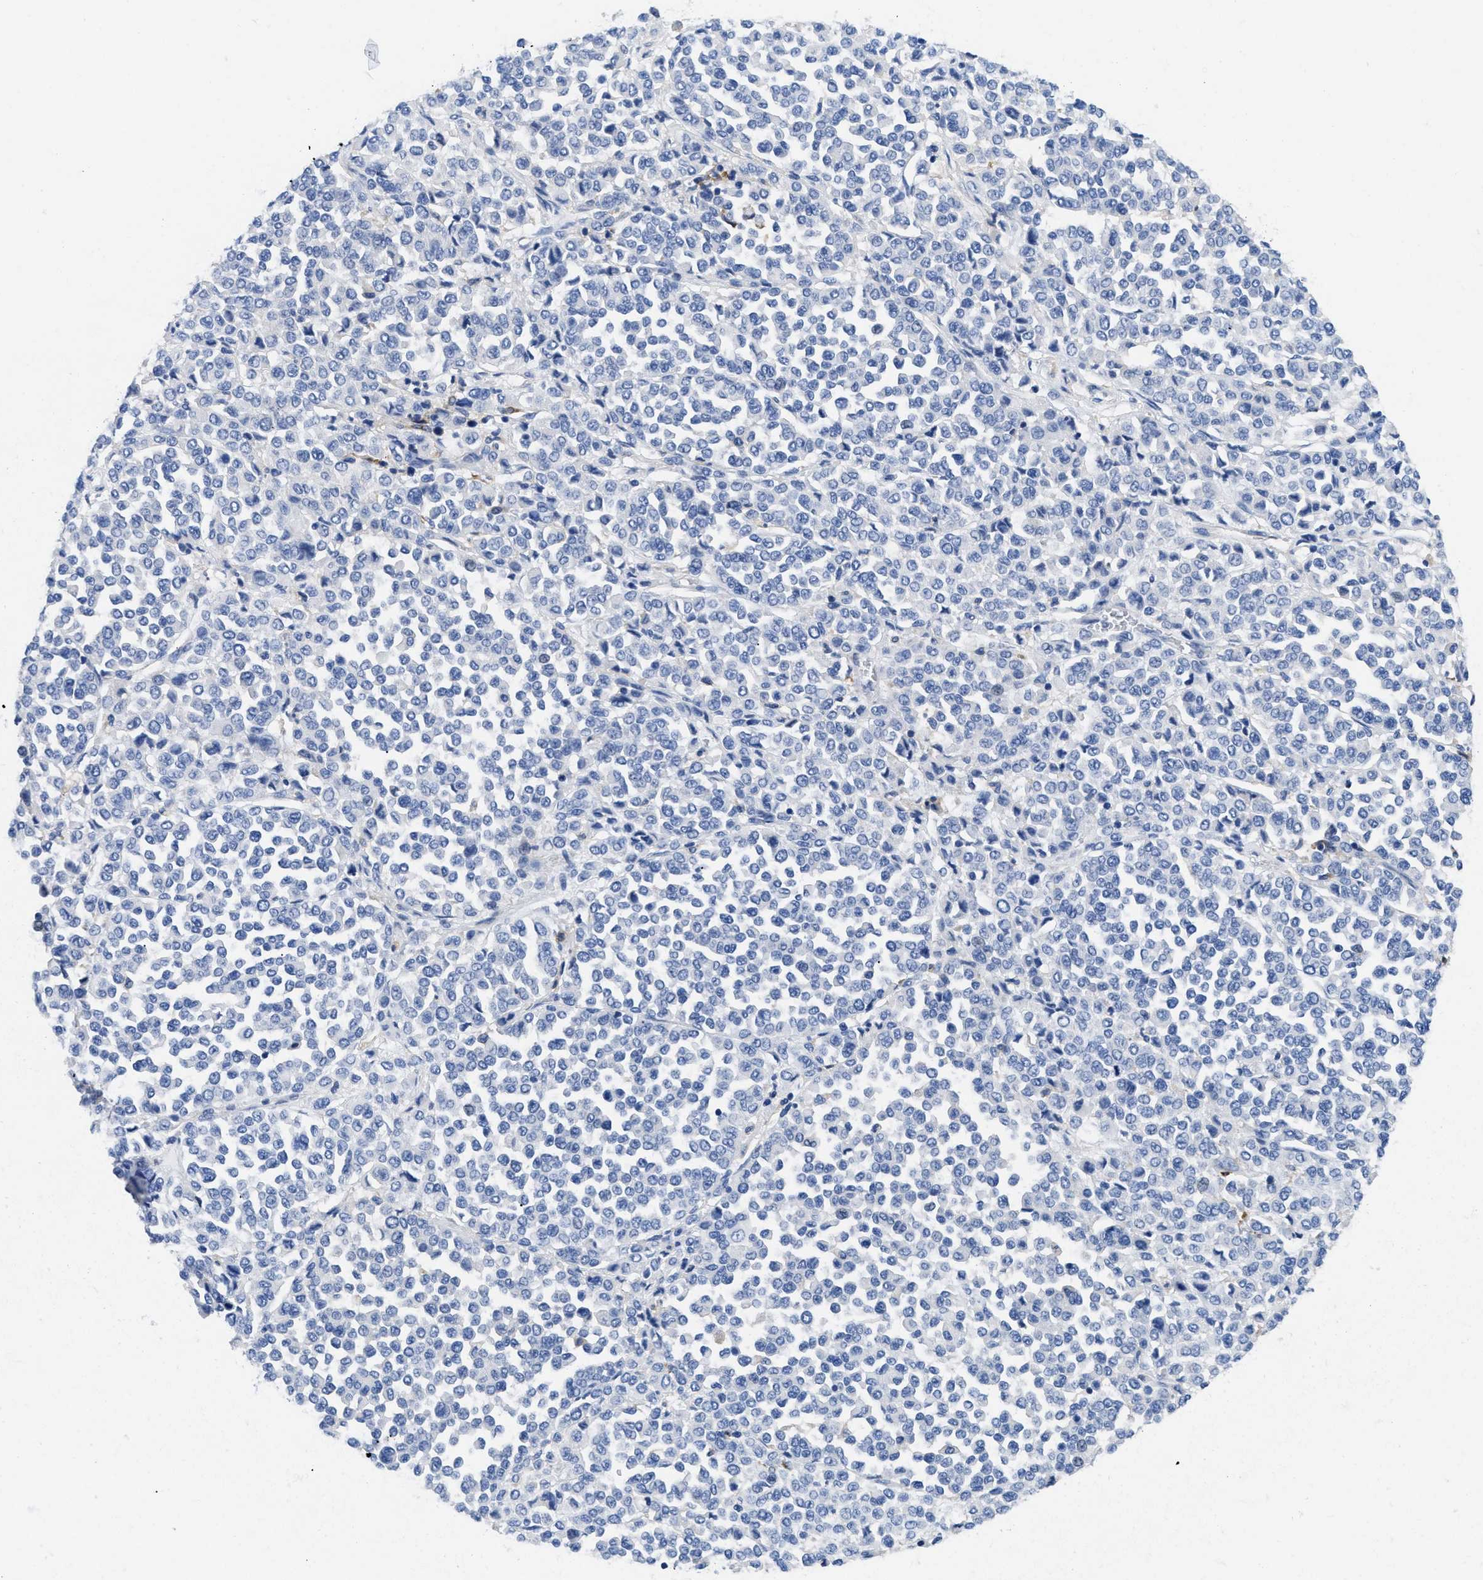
{"staining": {"intensity": "negative", "quantity": "none", "location": "none"}, "tissue": "melanoma", "cell_type": "Tumor cells", "image_type": "cancer", "snomed": [{"axis": "morphology", "description": "Malignant melanoma, Metastatic site"}, {"axis": "topography", "description": "Pancreas"}], "caption": "An IHC micrograph of malignant melanoma (metastatic site) is shown. There is no staining in tumor cells of malignant melanoma (metastatic site). Brightfield microscopy of immunohistochemistry (IHC) stained with DAB (brown) and hematoxylin (blue), captured at high magnification.", "gene": "HLA-DPA1", "patient": {"sex": "female", "age": 30}}